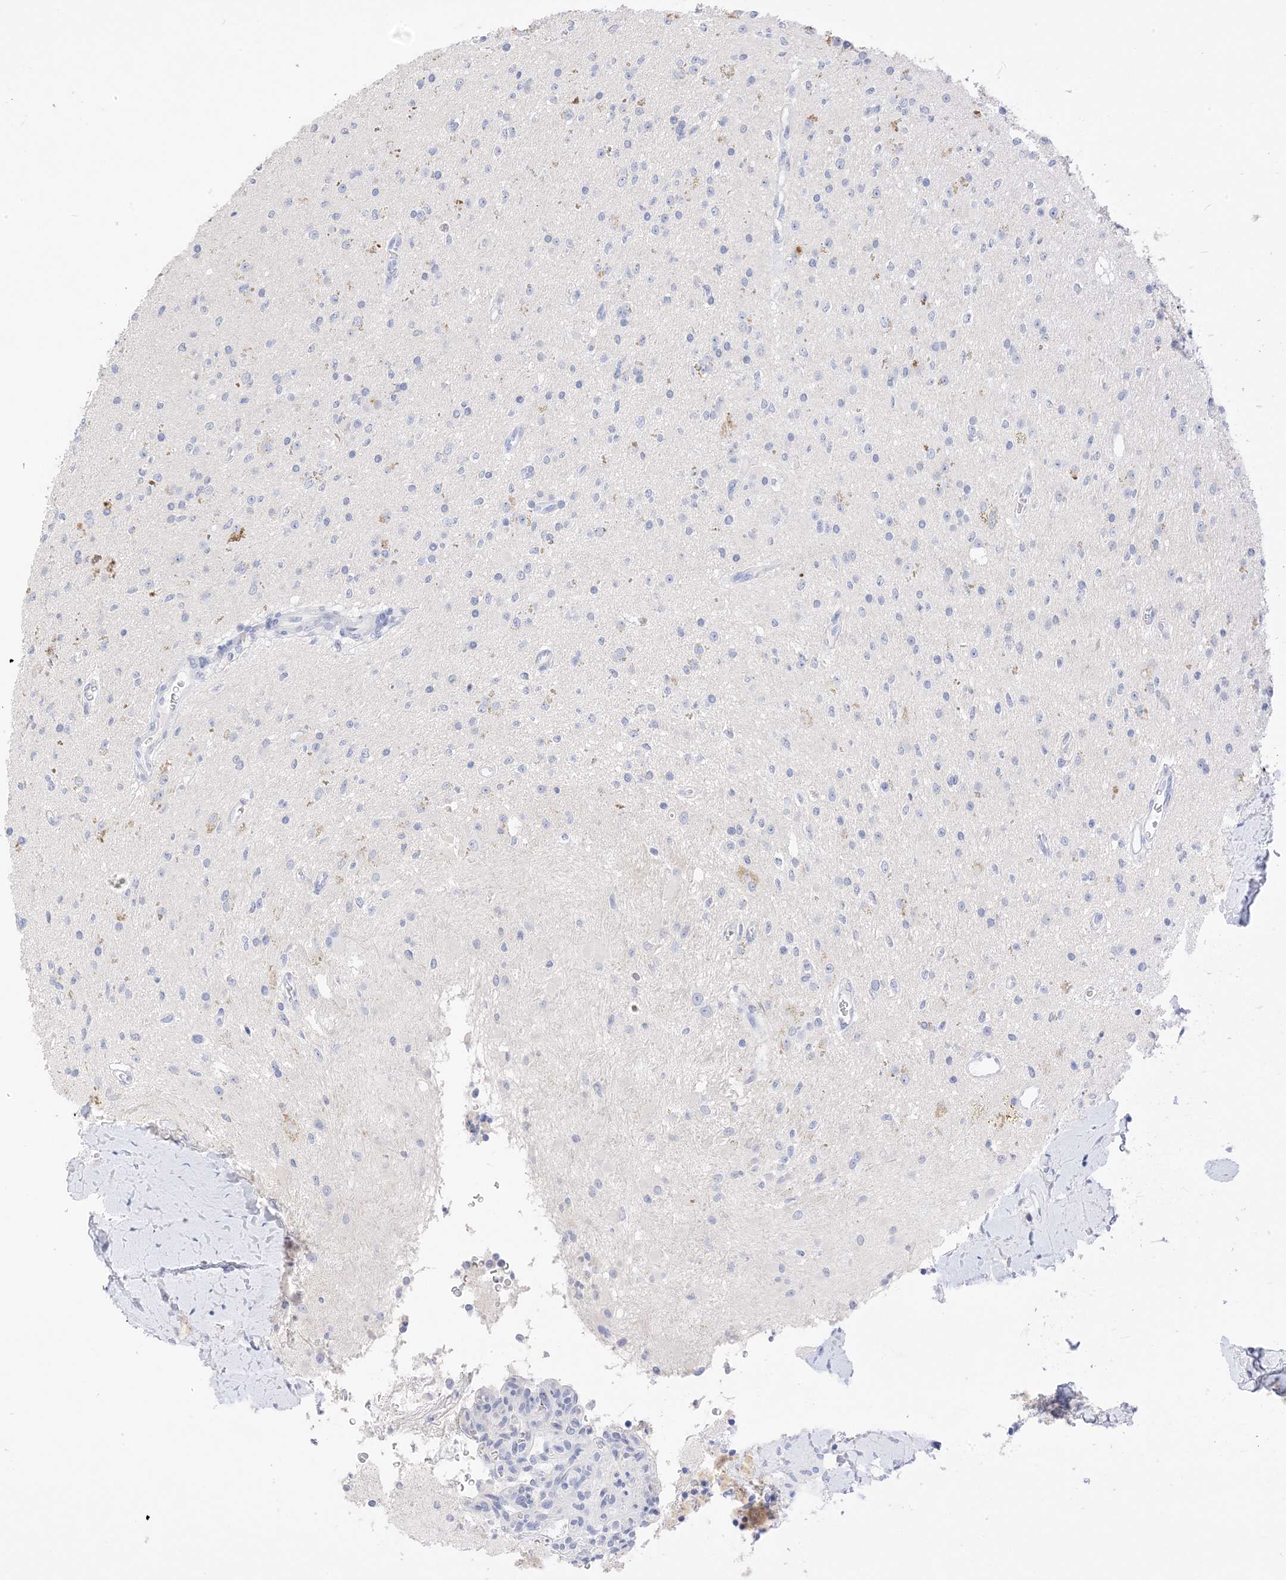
{"staining": {"intensity": "negative", "quantity": "none", "location": "none"}, "tissue": "glioma", "cell_type": "Tumor cells", "image_type": "cancer", "snomed": [{"axis": "morphology", "description": "Glioma, malignant, High grade"}, {"axis": "topography", "description": "Brain"}], "caption": "Malignant glioma (high-grade) was stained to show a protein in brown. There is no significant staining in tumor cells.", "gene": "MUC17", "patient": {"sex": "male", "age": 34}}